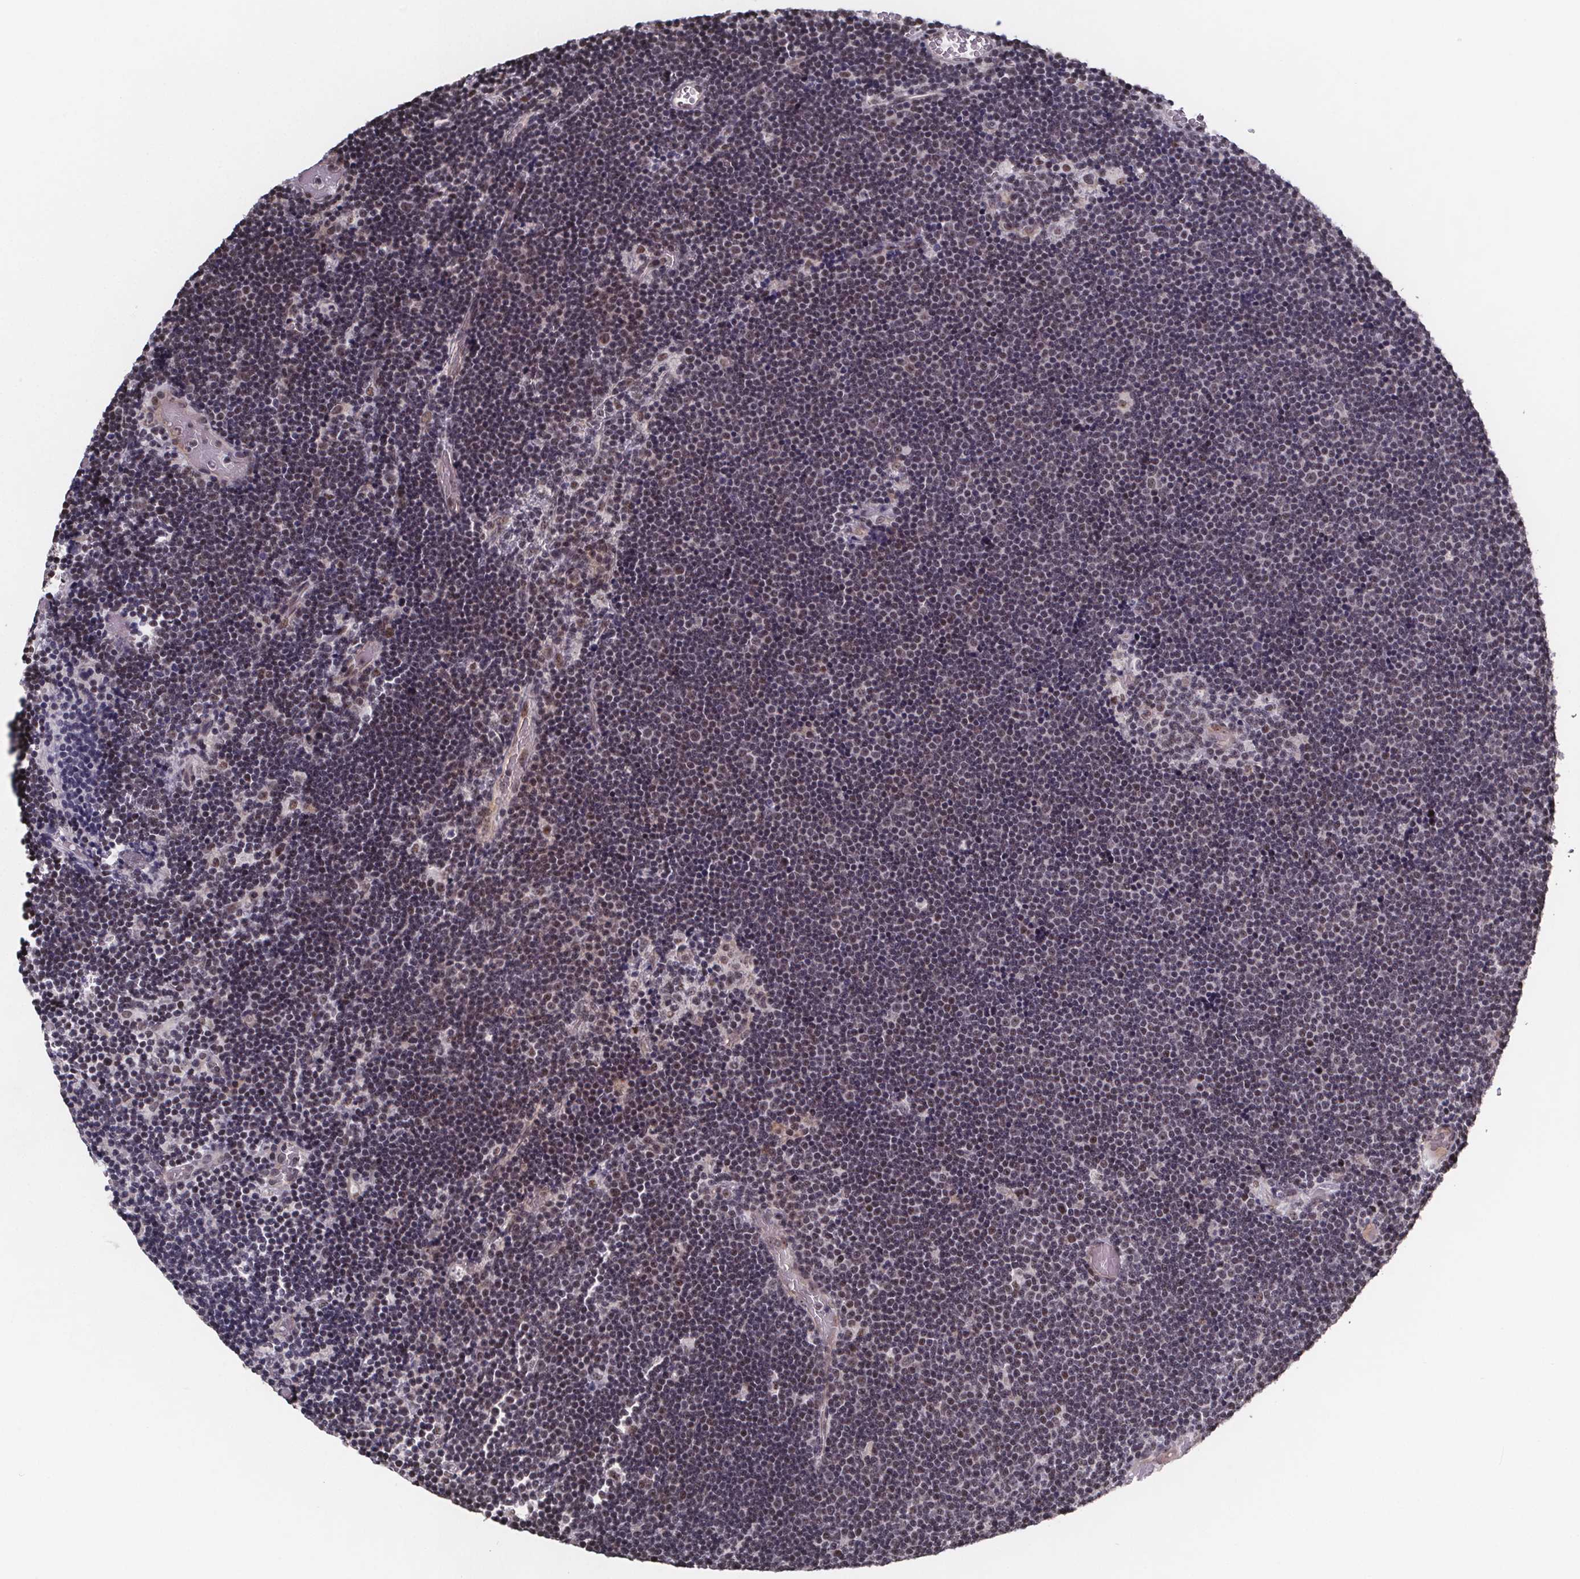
{"staining": {"intensity": "weak", "quantity": "25%-75%", "location": "nuclear"}, "tissue": "lymphoma", "cell_type": "Tumor cells", "image_type": "cancer", "snomed": [{"axis": "morphology", "description": "Malignant lymphoma, non-Hodgkin's type, Low grade"}, {"axis": "topography", "description": "Brain"}], "caption": "Human low-grade malignant lymphoma, non-Hodgkin's type stained with a brown dye reveals weak nuclear positive positivity in about 25%-75% of tumor cells.", "gene": "U2SURP", "patient": {"sex": "female", "age": 66}}